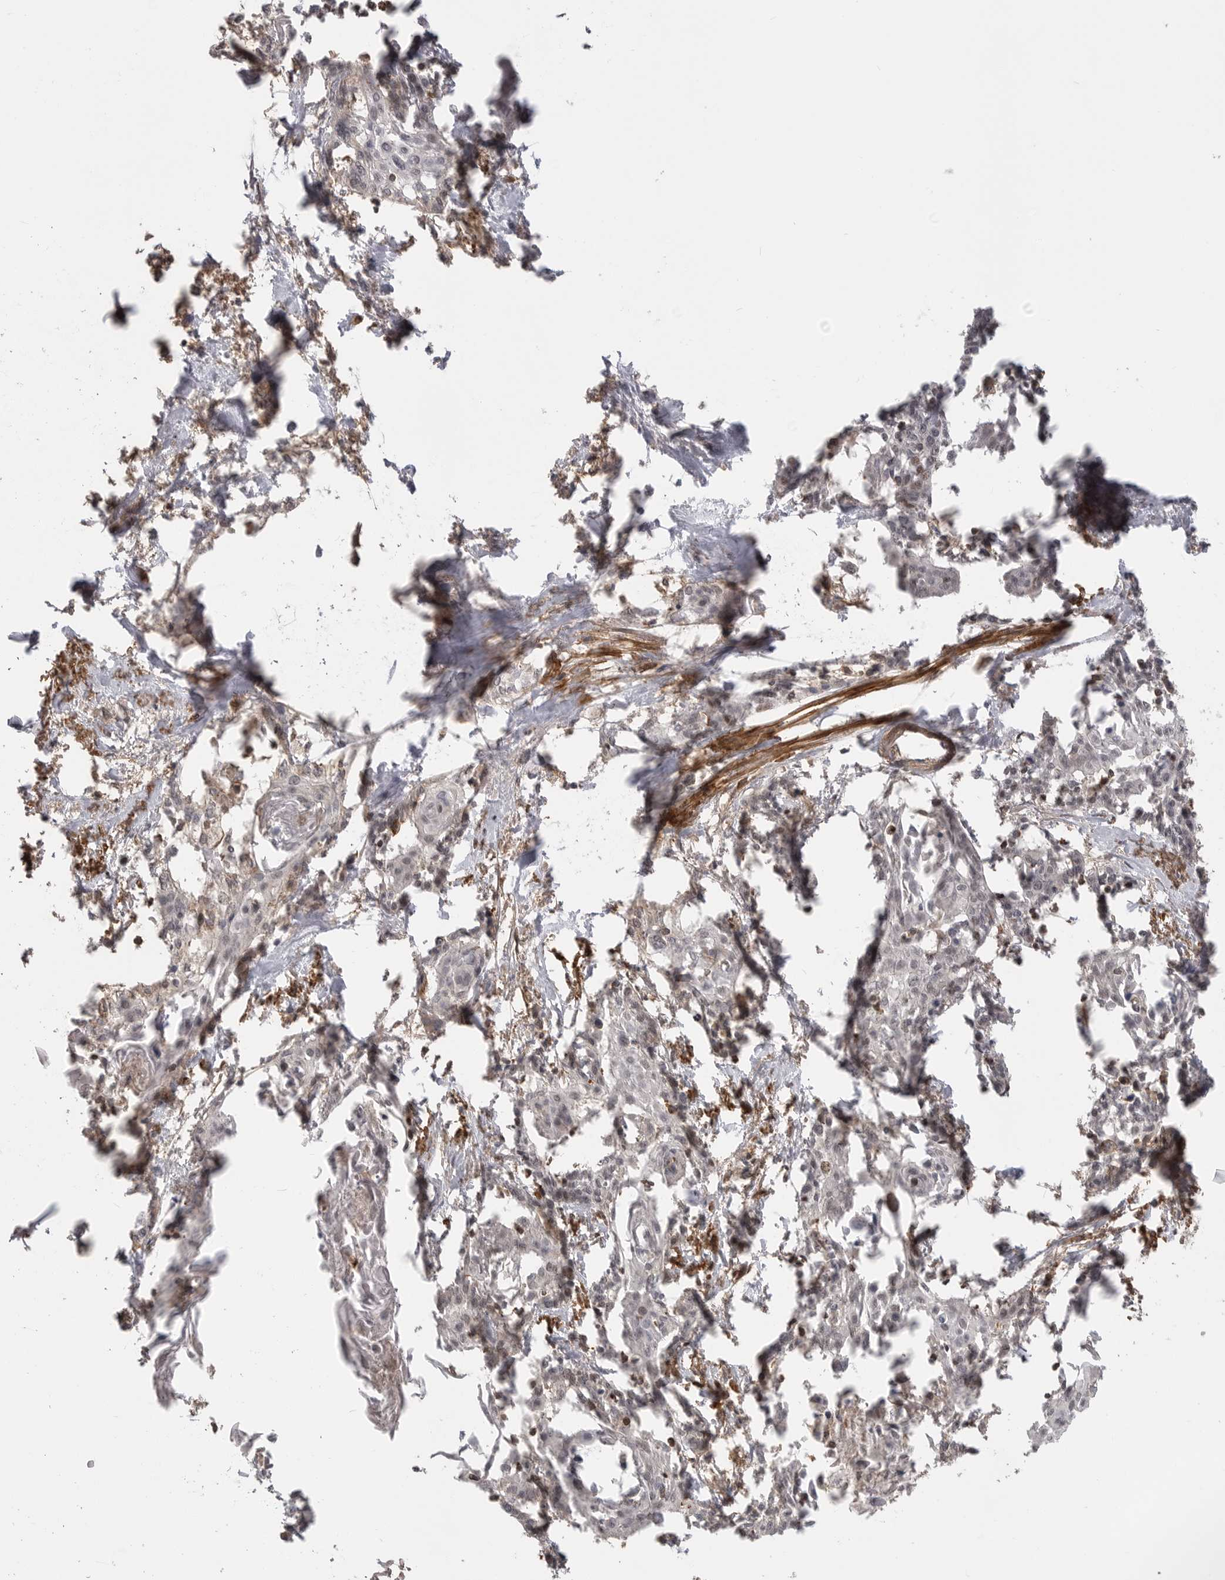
{"staining": {"intensity": "negative", "quantity": "none", "location": "none"}, "tissue": "cervical cancer", "cell_type": "Tumor cells", "image_type": "cancer", "snomed": [{"axis": "morphology", "description": "Squamous cell carcinoma, NOS"}, {"axis": "topography", "description": "Cervix"}], "caption": "Cervical cancer was stained to show a protein in brown. There is no significant positivity in tumor cells.", "gene": "TRIM56", "patient": {"sex": "female", "age": 57}}